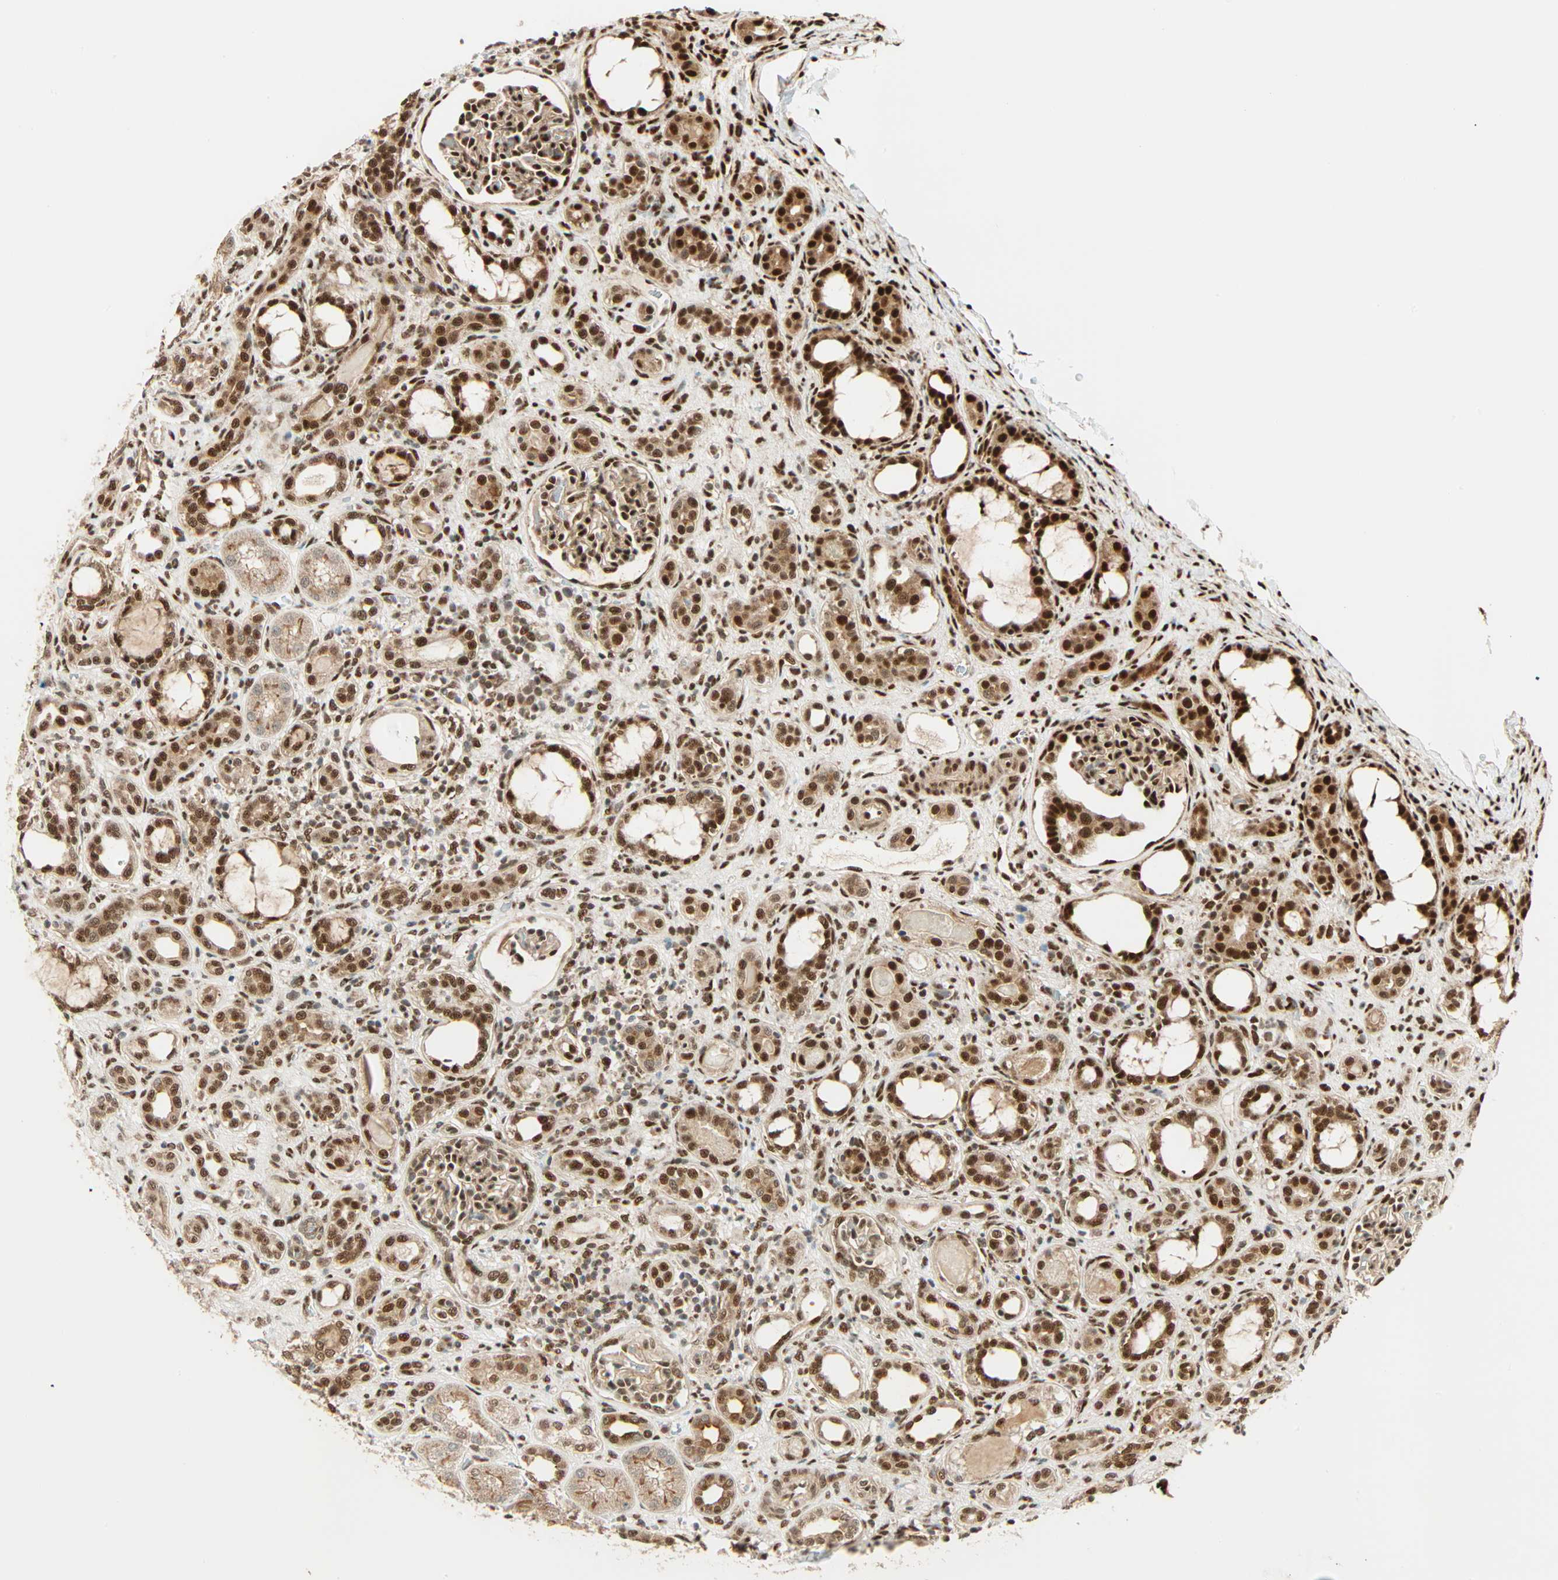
{"staining": {"intensity": "strong", "quantity": "25%-75%", "location": "cytoplasmic/membranous,nuclear"}, "tissue": "kidney", "cell_type": "Cells in glomeruli", "image_type": "normal", "snomed": [{"axis": "morphology", "description": "Normal tissue, NOS"}, {"axis": "topography", "description": "Kidney"}], "caption": "Kidney stained for a protein exhibits strong cytoplasmic/membranous,nuclear positivity in cells in glomeruli.", "gene": "PNPLA6", "patient": {"sex": "male", "age": 7}}